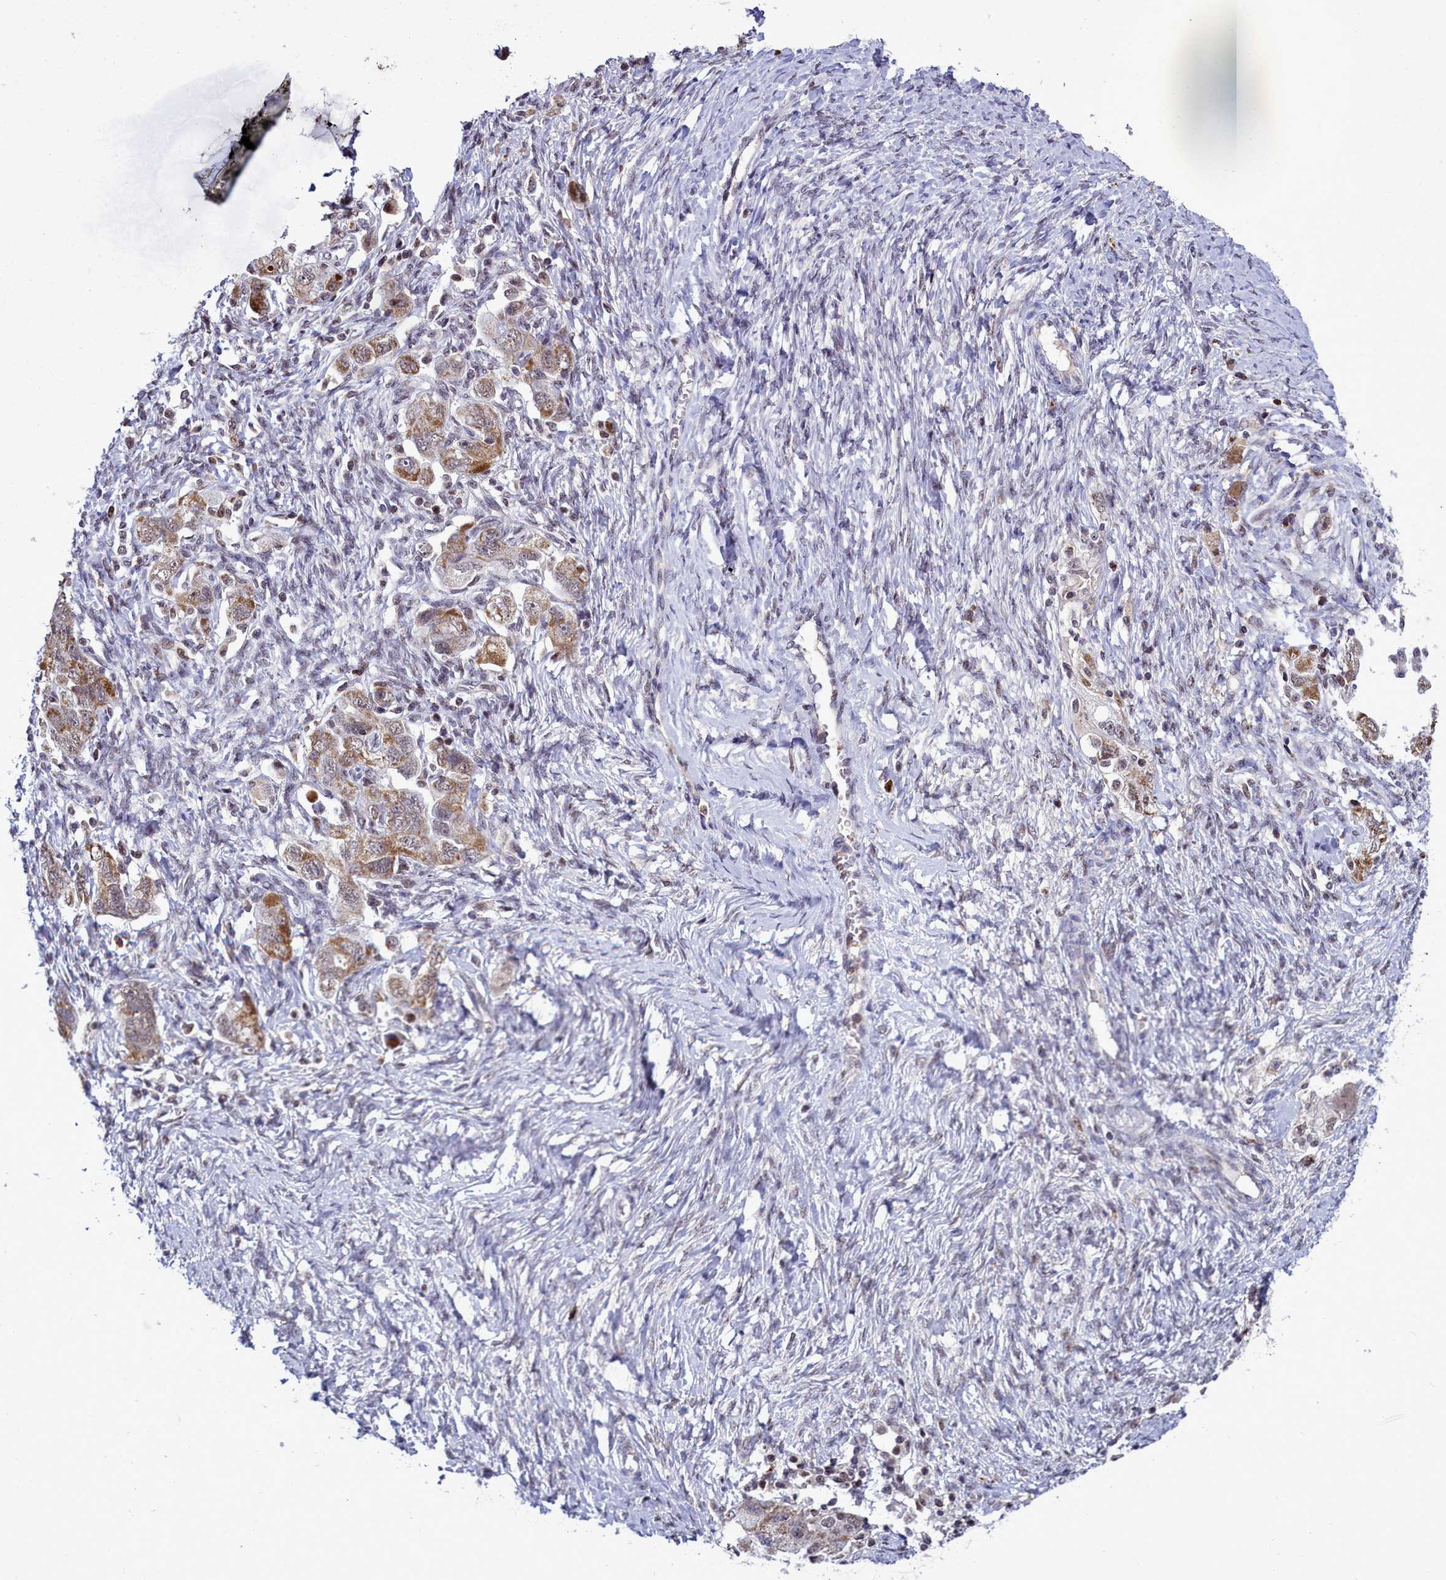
{"staining": {"intensity": "moderate", "quantity": ">75%", "location": "cytoplasmic/membranous,nuclear"}, "tissue": "ovarian cancer", "cell_type": "Tumor cells", "image_type": "cancer", "snomed": [{"axis": "morphology", "description": "Carcinoma, NOS"}, {"axis": "morphology", "description": "Cystadenocarcinoma, serous, NOS"}, {"axis": "topography", "description": "Ovary"}], "caption": "The histopathology image reveals a brown stain indicating the presence of a protein in the cytoplasmic/membranous and nuclear of tumor cells in ovarian serous cystadenocarcinoma.", "gene": "POM121L2", "patient": {"sex": "female", "age": 69}}